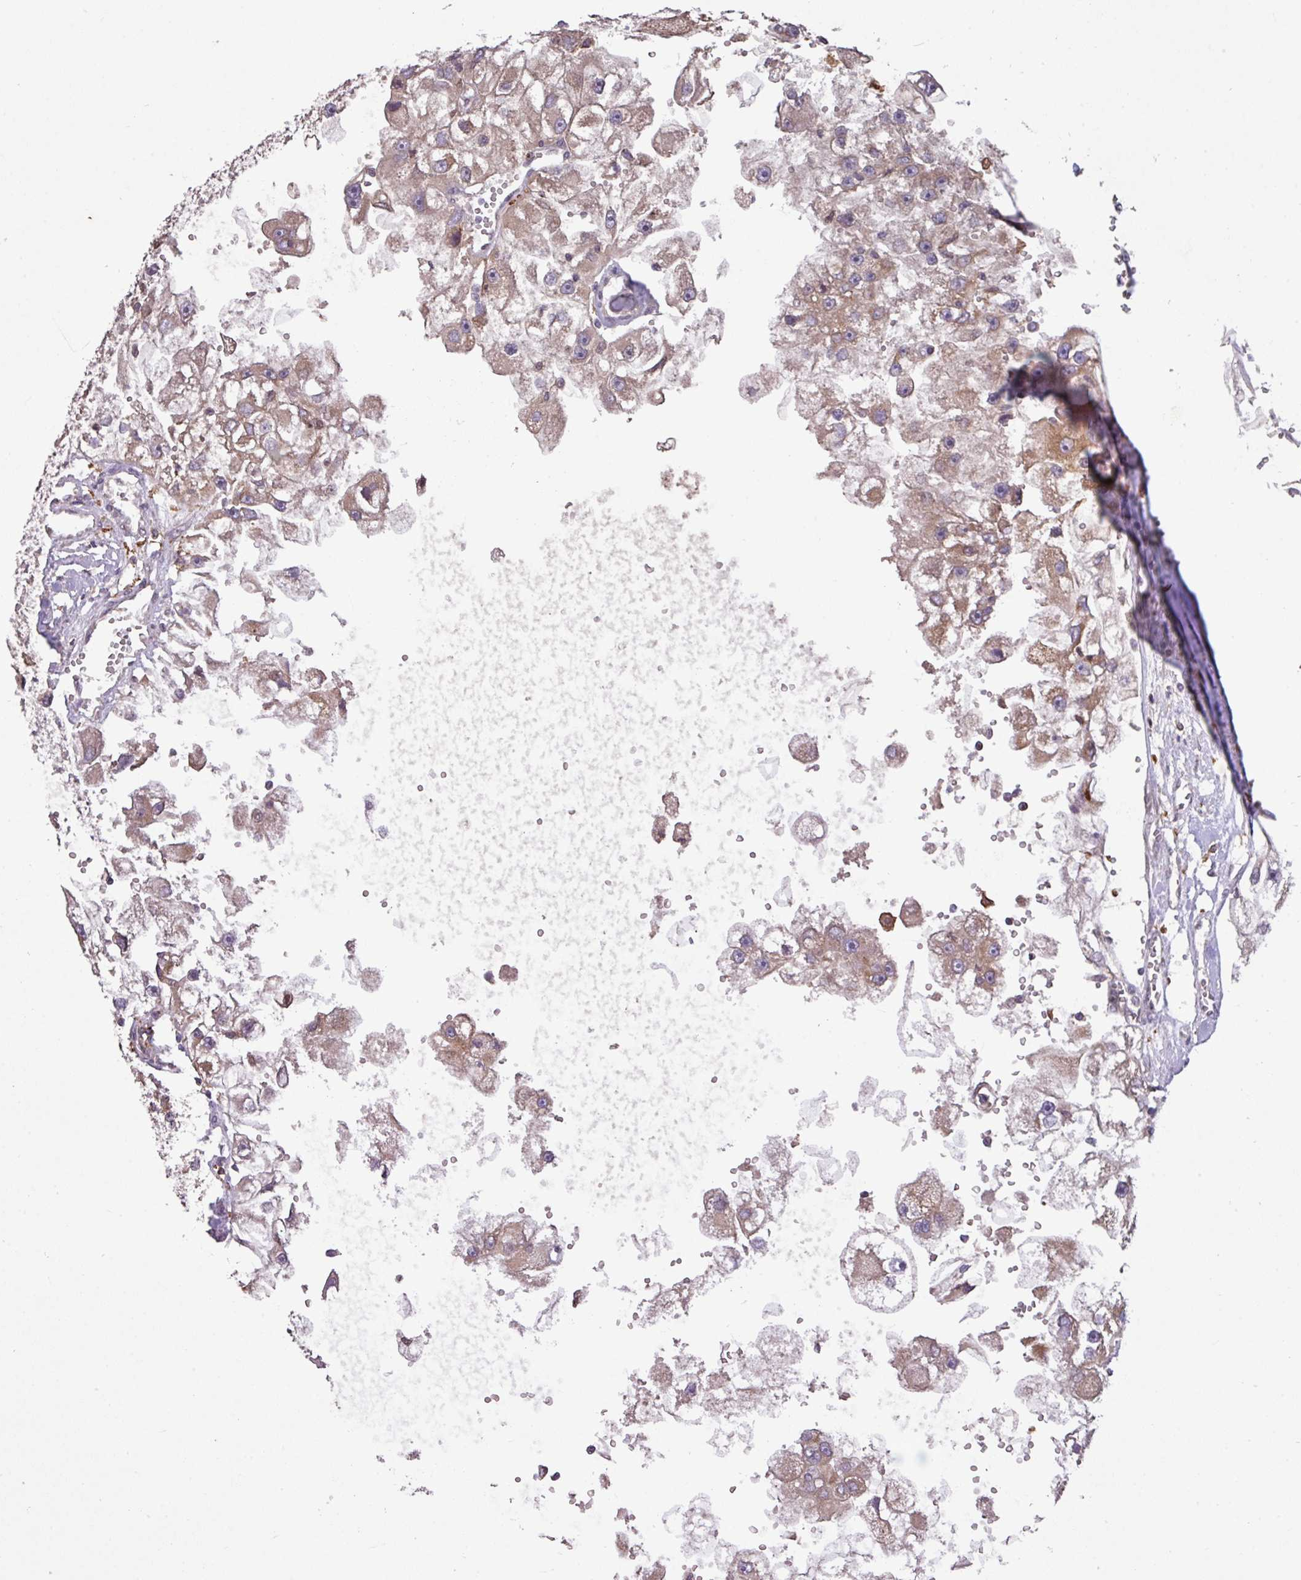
{"staining": {"intensity": "weak", "quantity": "25%-75%", "location": "cytoplasmic/membranous"}, "tissue": "renal cancer", "cell_type": "Tumor cells", "image_type": "cancer", "snomed": [{"axis": "morphology", "description": "Adenocarcinoma, NOS"}, {"axis": "topography", "description": "Kidney"}], "caption": "Renal cancer (adenocarcinoma) stained with immunohistochemistry displays weak cytoplasmic/membranous positivity in about 25%-75% of tumor cells.", "gene": "ARHGEF25", "patient": {"sex": "male", "age": 63}}